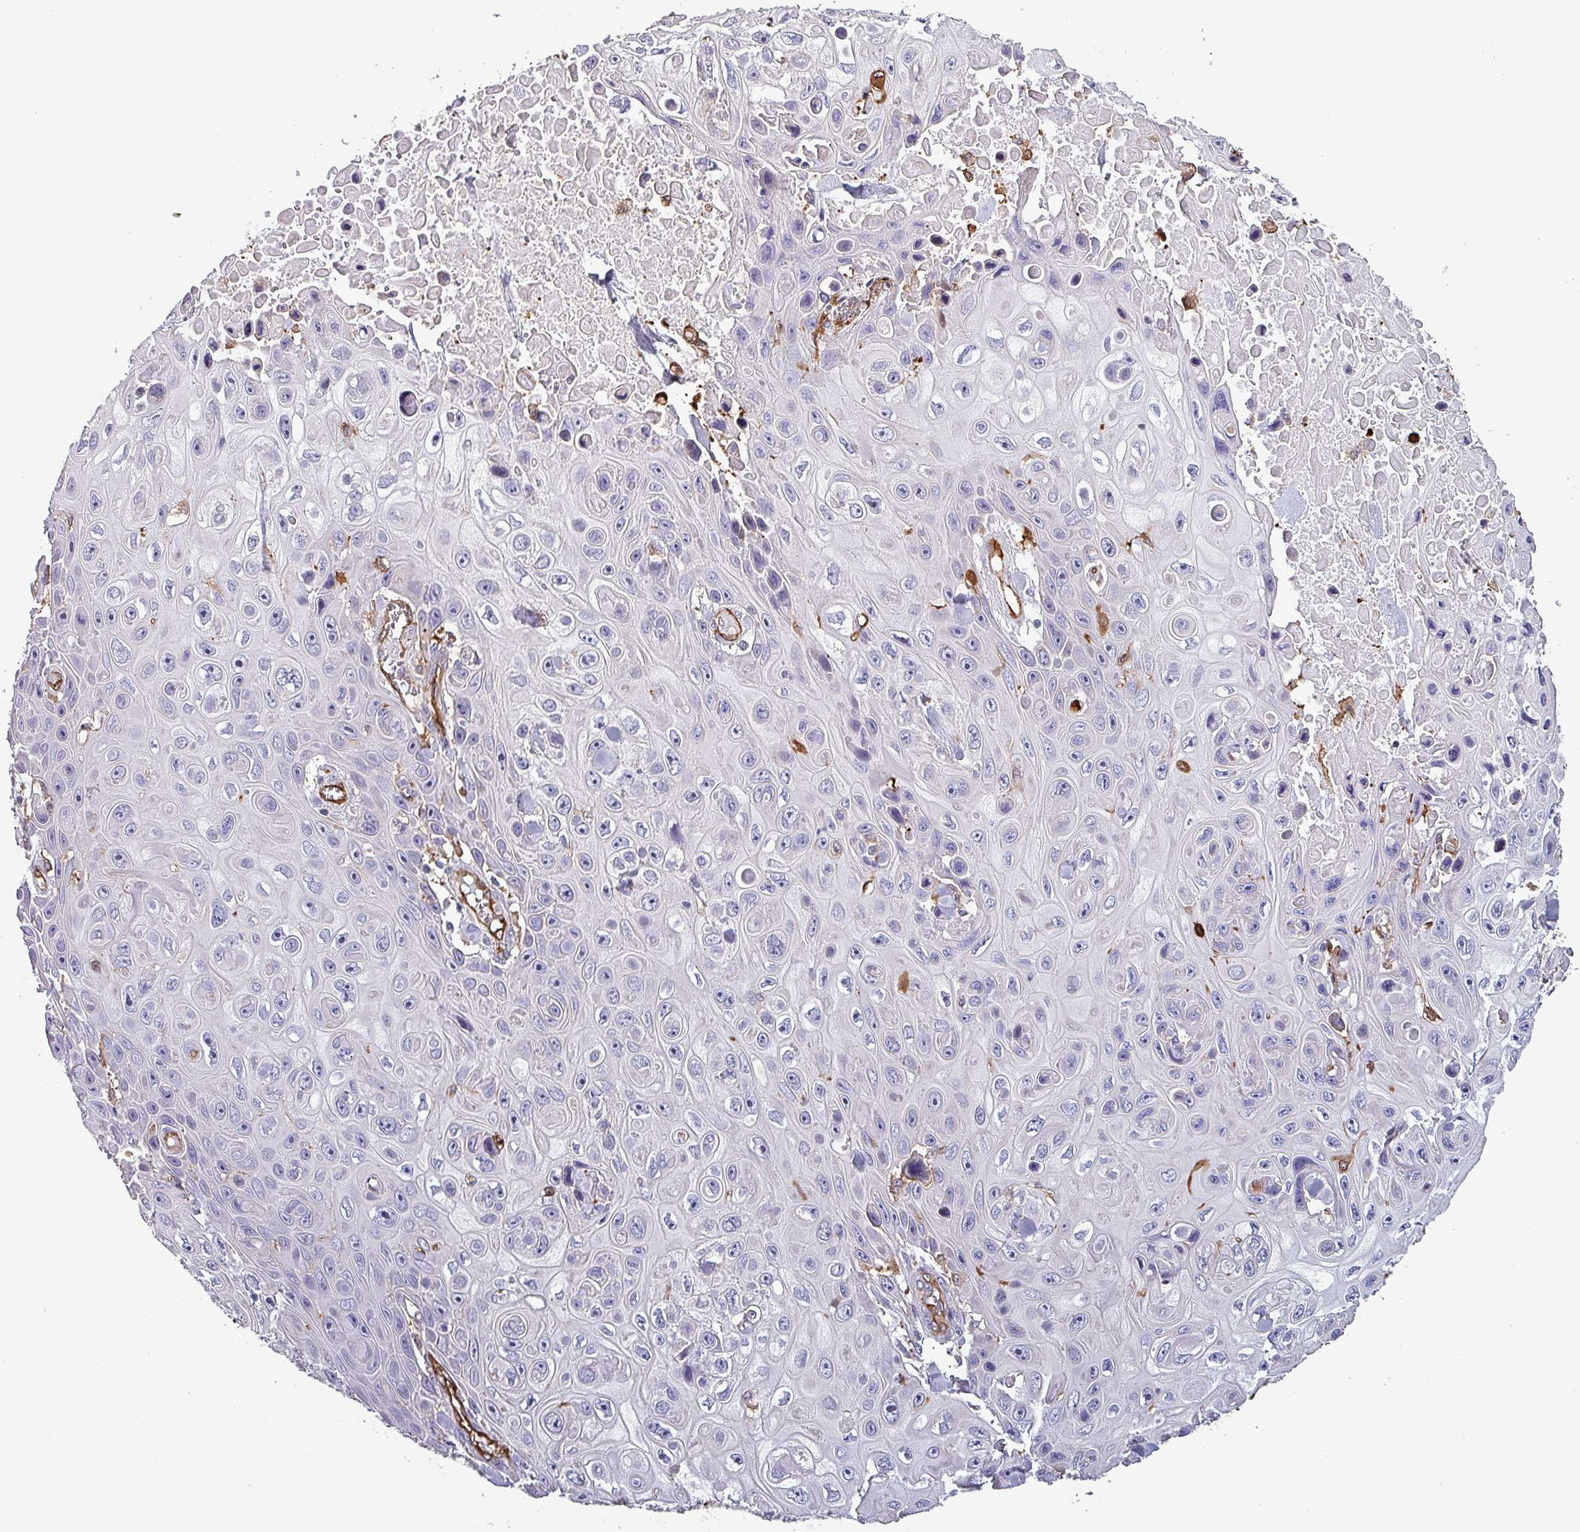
{"staining": {"intensity": "negative", "quantity": "none", "location": "none"}, "tissue": "skin cancer", "cell_type": "Tumor cells", "image_type": "cancer", "snomed": [{"axis": "morphology", "description": "Squamous cell carcinoma, NOS"}, {"axis": "topography", "description": "Skin"}], "caption": "Photomicrograph shows no significant protein staining in tumor cells of skin cancer (squamous cell carcinoma). (DAB immunohistochemistry visualized using brightfield microscopy, high magnification).", "gene": "SCIN", "patient": {"sex": "male", "age": 82}}